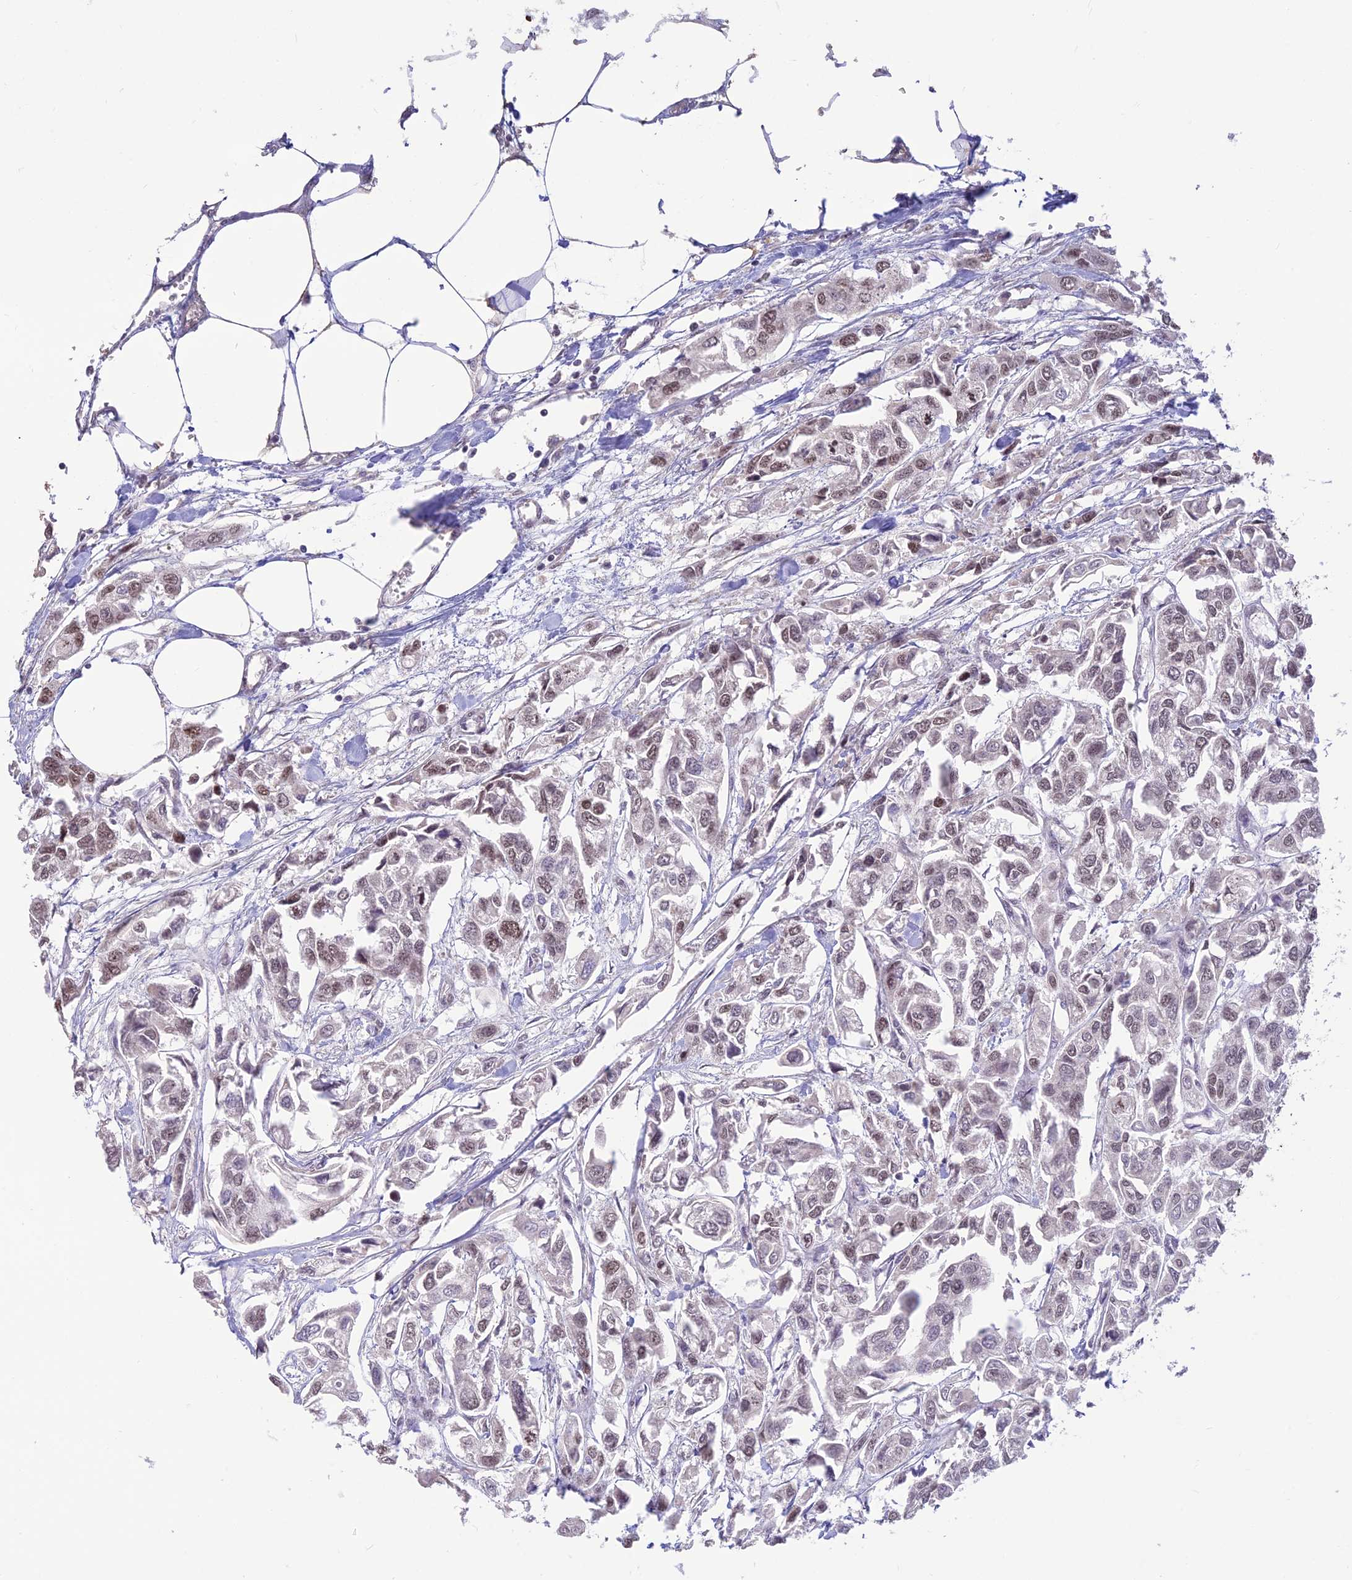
{"staining": {"intensity": "moderate", "quantity": "<25%", "location": "nuclear"}, "tissue": "urothelial cancer", "cell_type": "Tumor cells", "image_type": "cancer", "snomed": [{"axis": "morphology", "description": "Urothelial carcinoma, High grade"}, {"axis": "topography", "description": "Urinary bladder"}], "caption": "IHC of human urothelial cancer exhibits low levels of moderate nuclear positivity in about <25% of tumor cells. The protein is stained brown, and the nuclei are stained in blue (DAB IHC with brightfield microscopy, high magnification).", "gene": "POLR1G", "patient": {"sex": "male", "age": 67}}